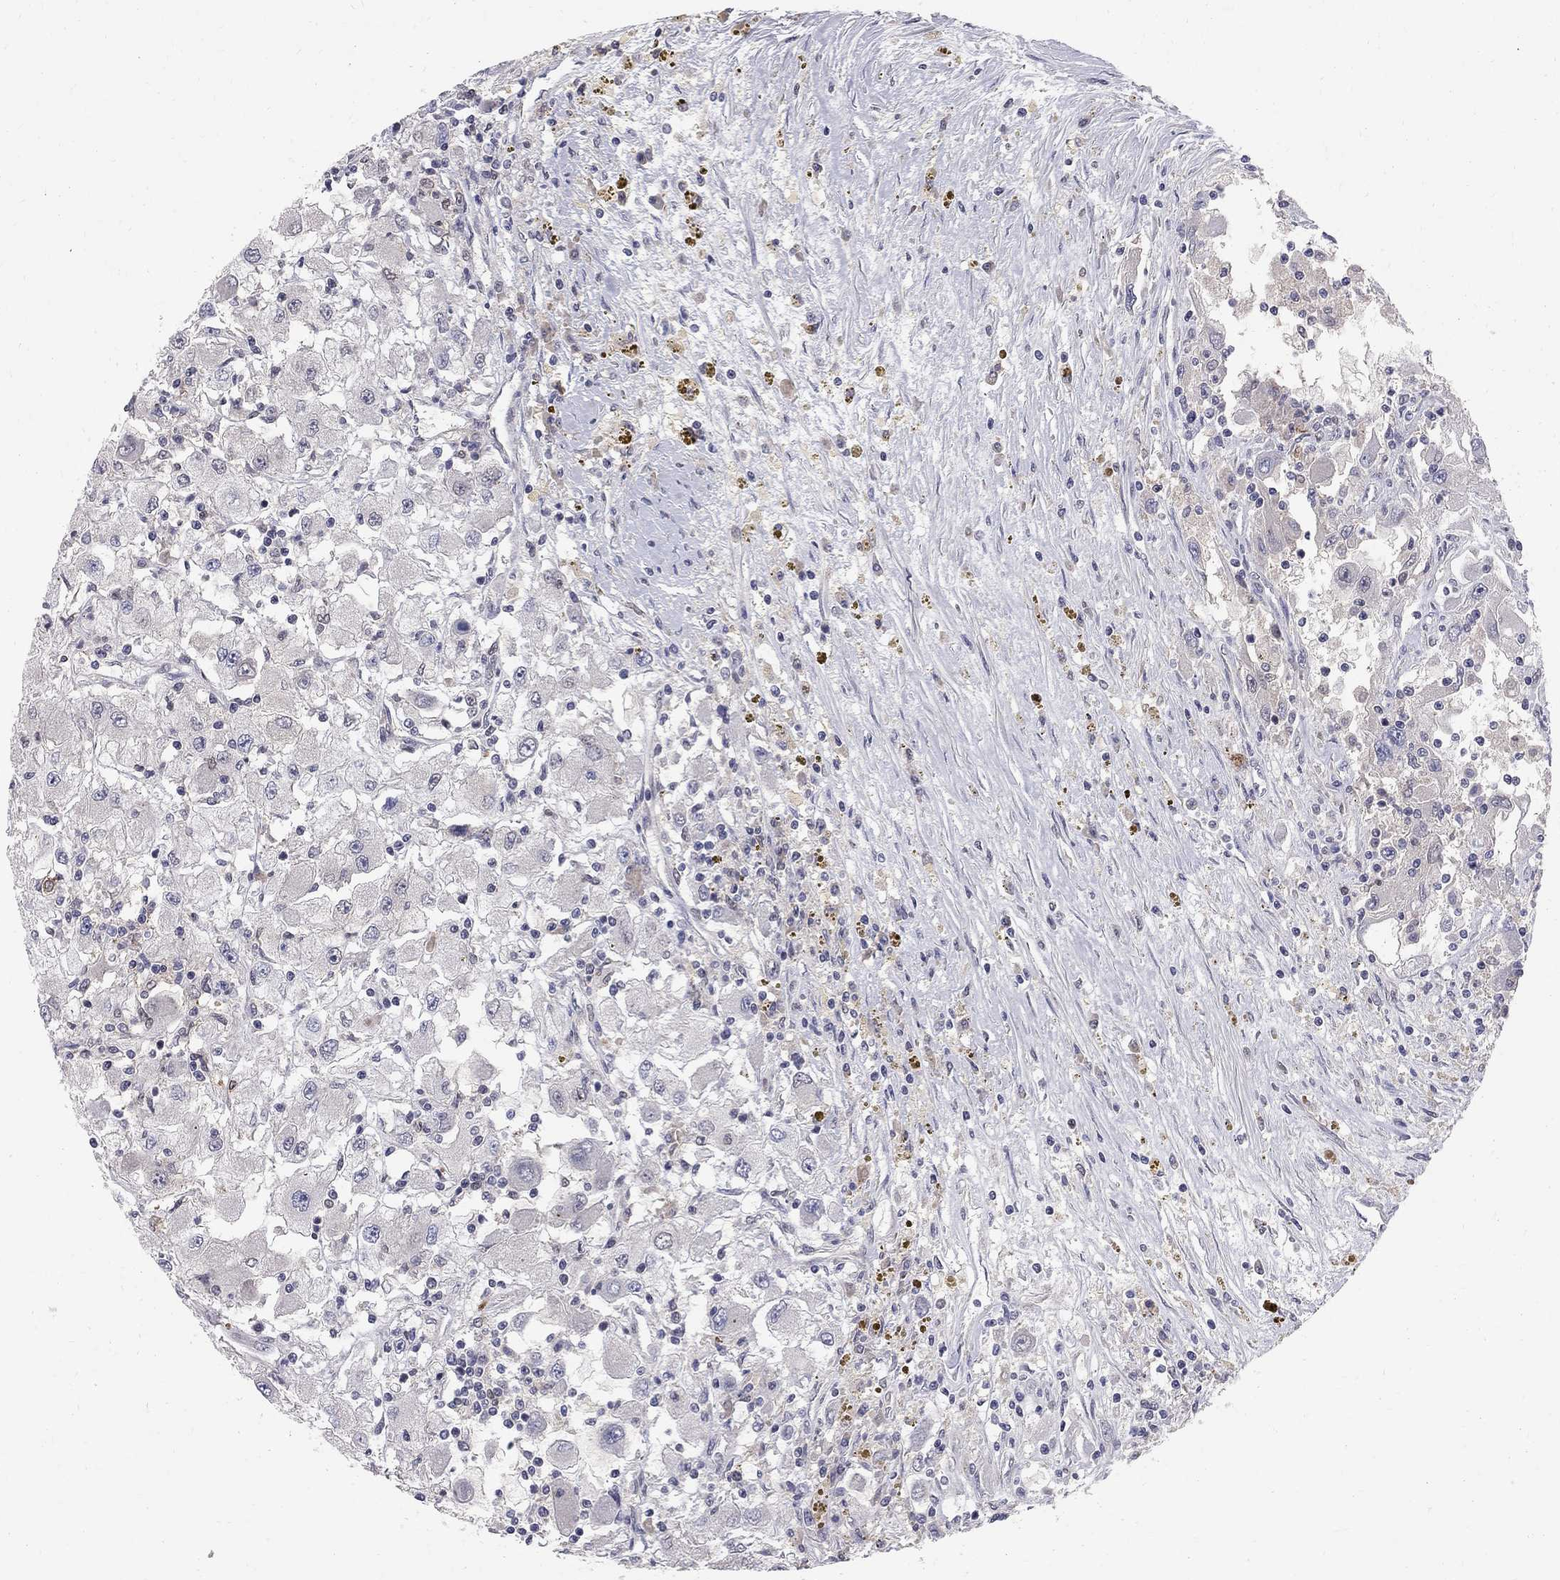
{"staining": {"intensity": "negative", "quantity": "none", "location": "none"}, "tissue": "renal cancer", "cell_type": "Tumor cells", "image_type": "cancer", "snomed": [{"axis": "morphology", "description": "Adenocarcinoma, NOS"}, {"axis": "topography", "description": "Kidney"}], "caption": "There is no significant positivity in tumor cells of adenocarcinoma (renal). Nuclei are stained in blue.", "gene": "SAP30L", "patient": {"sex": "female", "age": 67}}